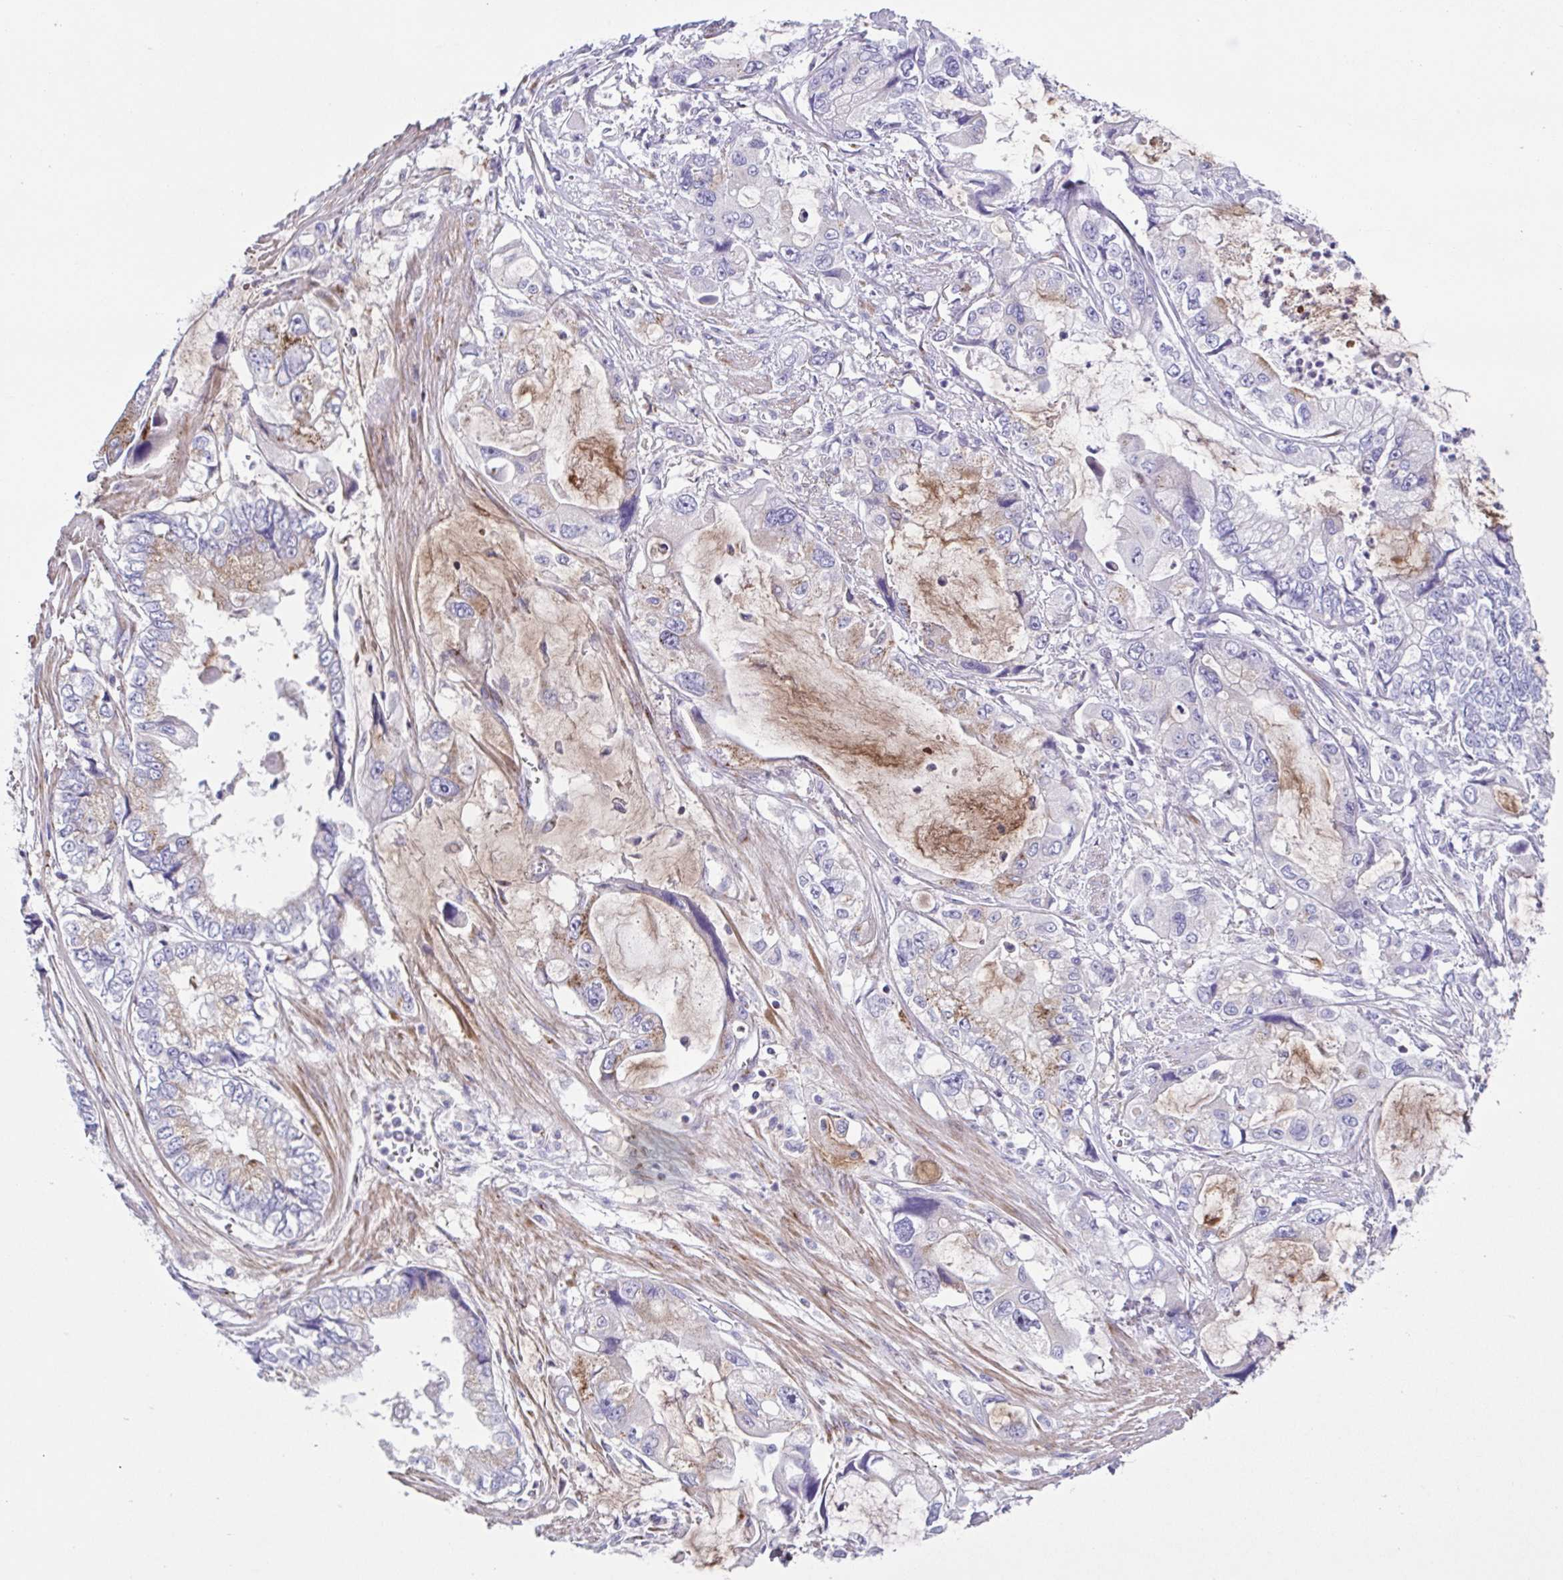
{"staining": {"intensity": "weak", "quantity": "<25%", "location": "cytoplasmic/membranous"}, "tissue": "stomach cancer", "cell_type": "Tumor cells", "image_type": "cancer", "snomed": [{"axis": "morphology", "description": "Adenocarcinoma, NOS"}, {"axis": "topography", "description": "Pancreas"}, {"axis": "topography", "description": "Stomach, upper"}, {"axis": "topography", "description": "Stomach"}], "caption": "Immunohistochemical staining of adenocarcinoma (stomach) demonstrates no significant positivity in tumor cells. (DAB (3,3'-diaminobenzidine) IHC visualized using brightfield microscopy, high magnification).", "gene": "COL17A1", "patient": {"sex": "male", "age": 77}}